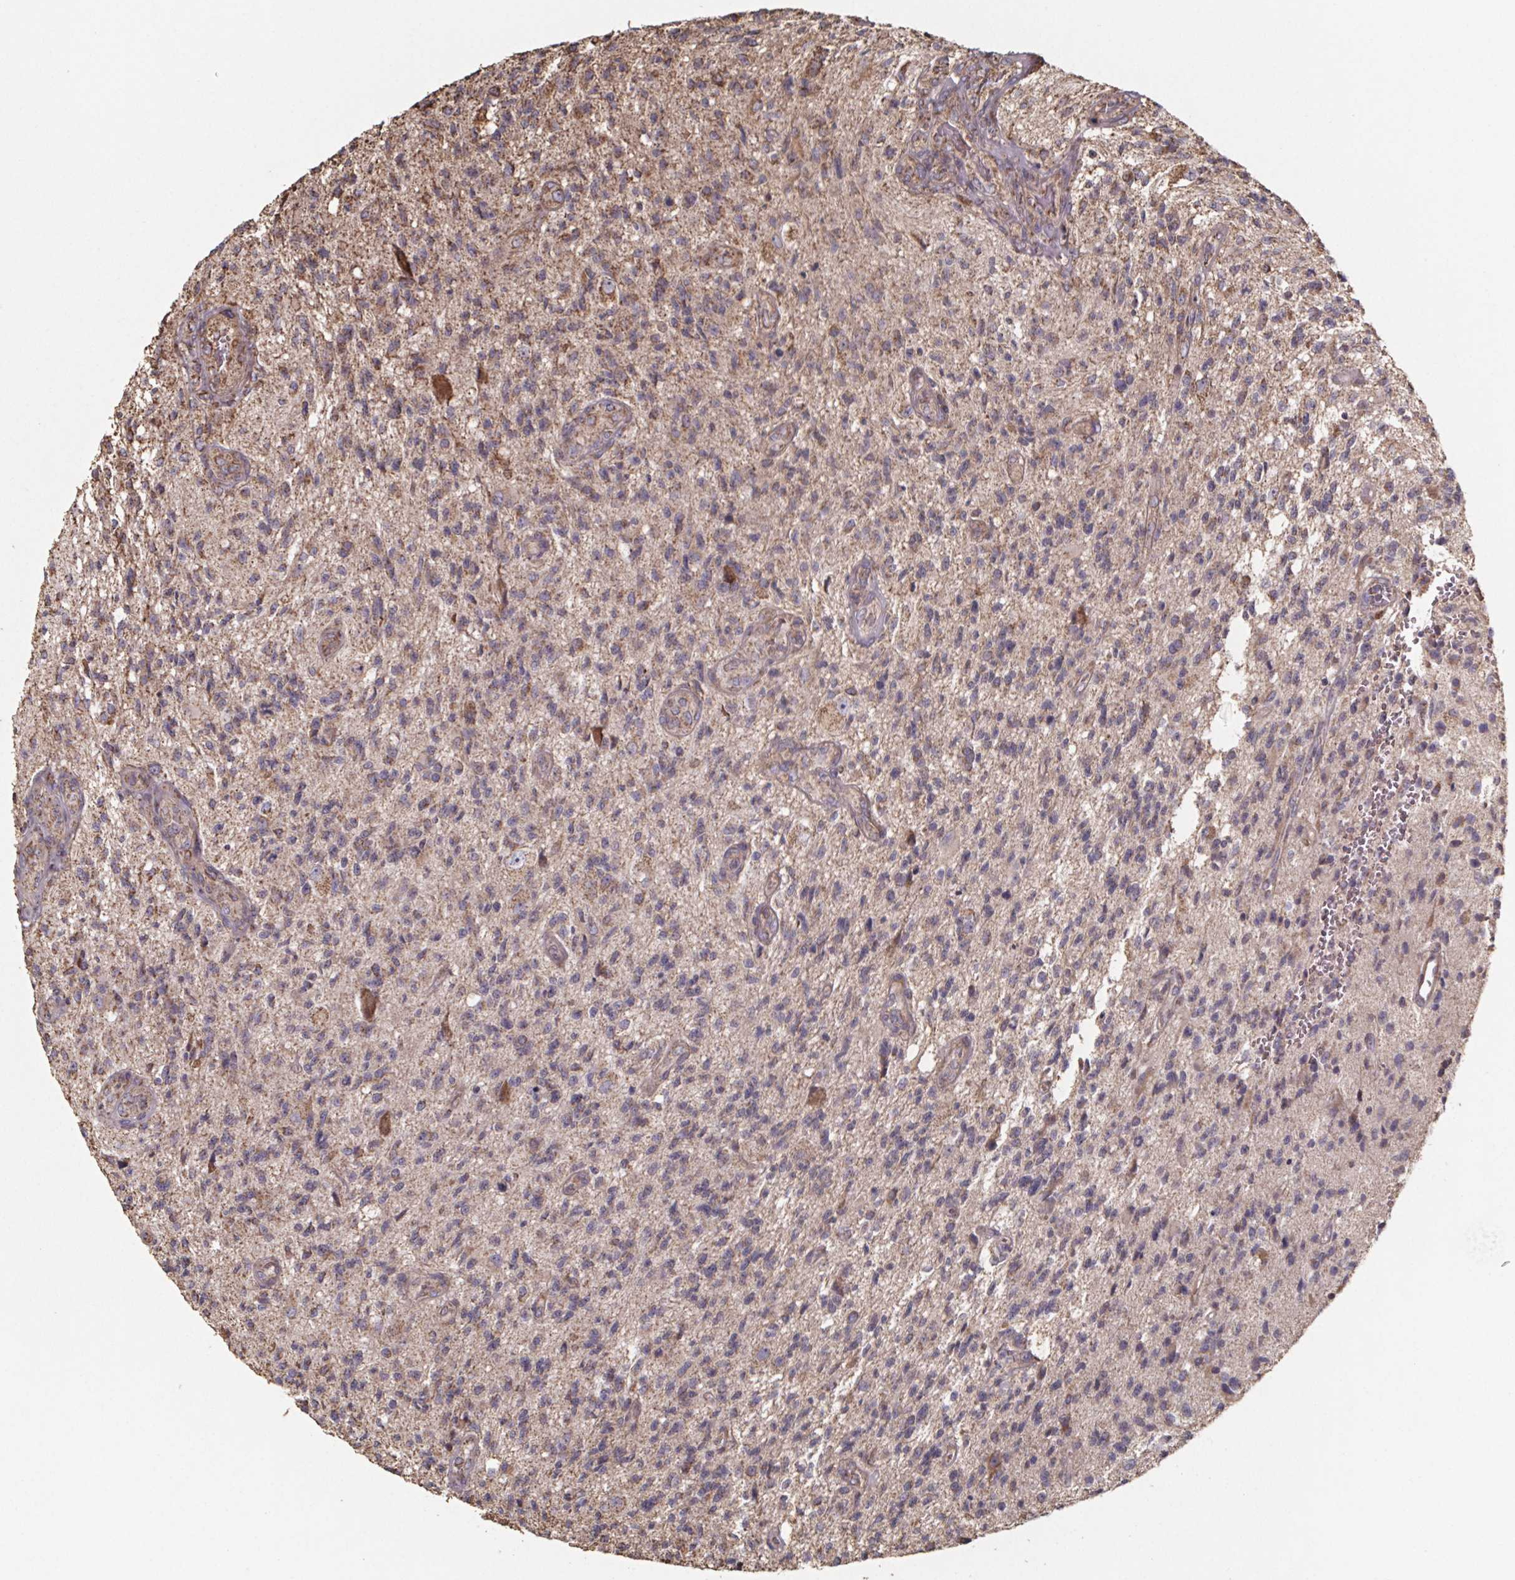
{"staining": {"intensity": "negative", "quantity": "none", "location": "none"}, "tissue": "glioma", "cell_type": "Tumor cells", "image_type": "cancer", "snomed": [{"axis": "morphology", "description": "Glioma, malignant, High grade"}, {"axis": "topography", "description": "Brain"}], "caption": "Tumor cells show no significant protein staining in malignant glioma (high-grade). (DAB (3,3'-diaminobenzidine) IHC visualized using brightfield microscopy, high magnification).", "gene": "SLC35D2", "patient": {"sex": "male", "age": 56}}